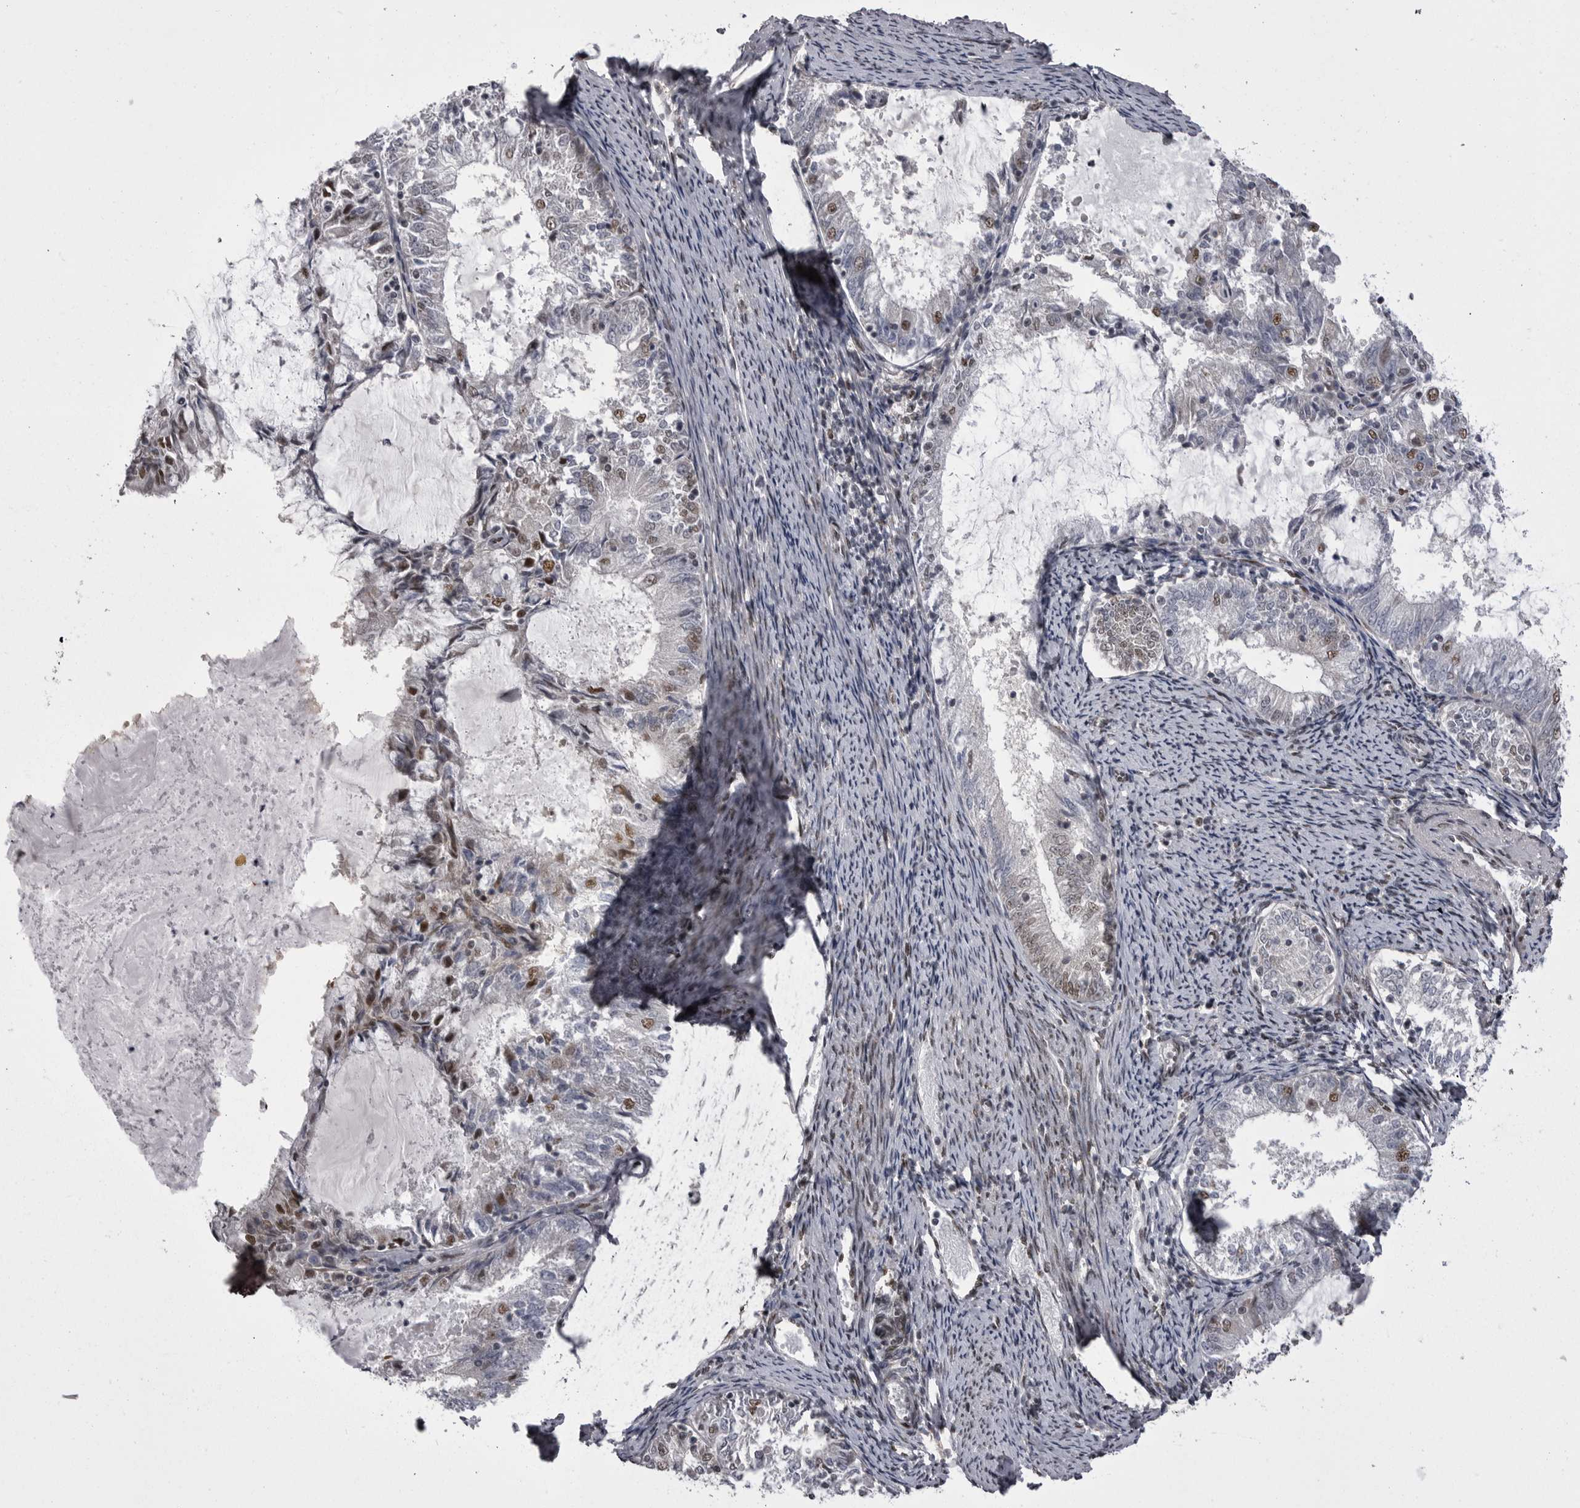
{"staining": {"intensity": "moderate", "quantity": "<25%", "location": "nuclear"}, "tissue": "endometrial cancer", "cell_type": "Tumor cells", "image_type": "cancer", "snomed": [{"axis": "morphology", "description": "Adenocarcinoma, NOS"}, {"axis": "topography", "description": "Endometrium"}], "caption": "Endometrial cancer stained with DAB (3,3'-diaminobenzidine) IHC reveals low levels of moderate nuclear staining in approximately <25% of tumor cells.", "gene": "MEPCE", "patient": {"sex": "female", "age": 57}}